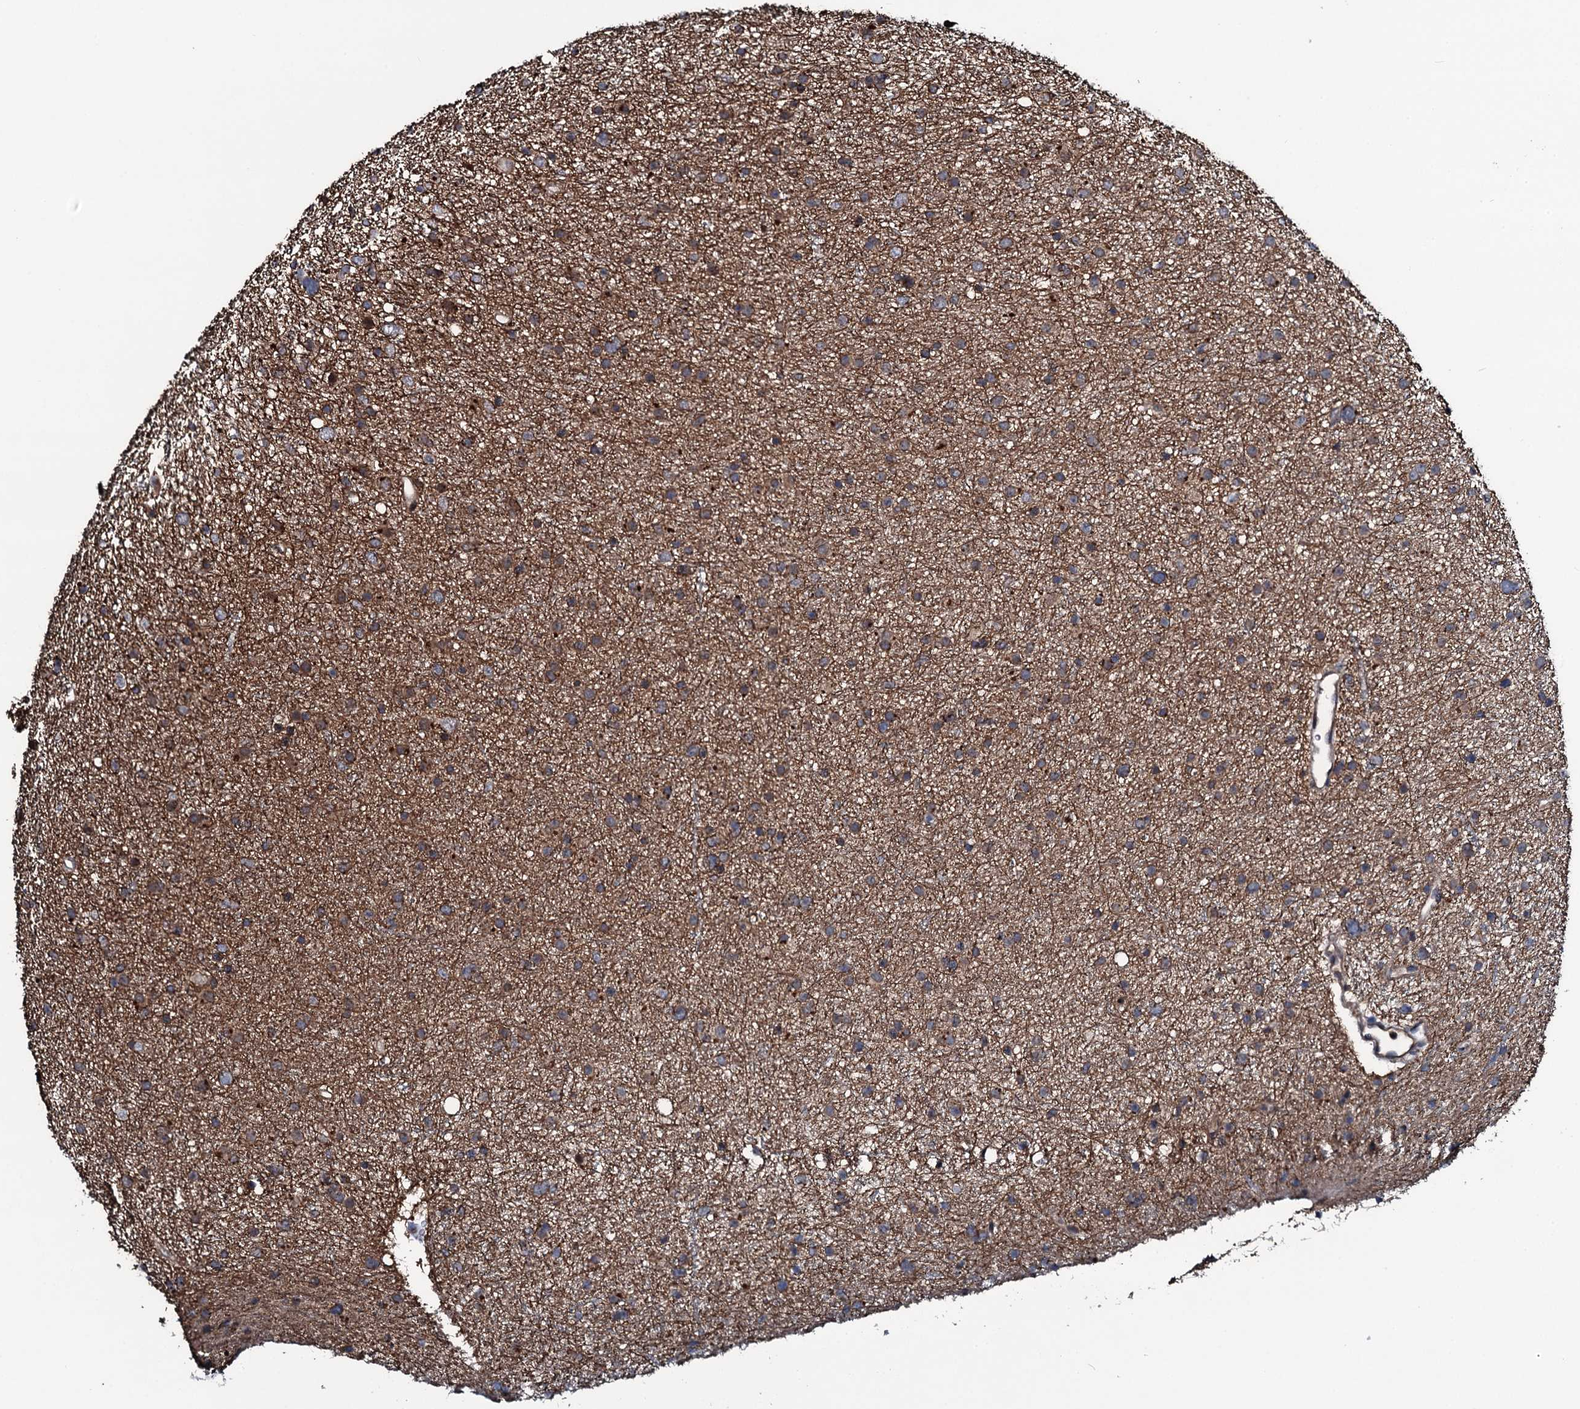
{"staining": {"intensity": "moderate", "quantity": ">75%", "location": "cytoplasmic/membranous"}, "tissue": "glioma", "cell_type": "Tumor cells", "image_type": "cancer", "snomed": [{"axis": "morphology", "description": "Glioma, malignant, Low grade"}, {"axis": "topography", "description": "Cerebral cortex"}], "caption": "Immunohistochemistry staining of glioma, which demonstrates medium levels of moderate cytoplasmic/membranous expression in about >75% of tumor cells indicating moderate cytoplasmic/membranous protein positivity. The staining was performed using DAB (brown) for protein detection and nuclei were counterstained in hematoxylin (blue).", "gene": "OGFOD2", "patient": {"sex": "female", "age": 39}}